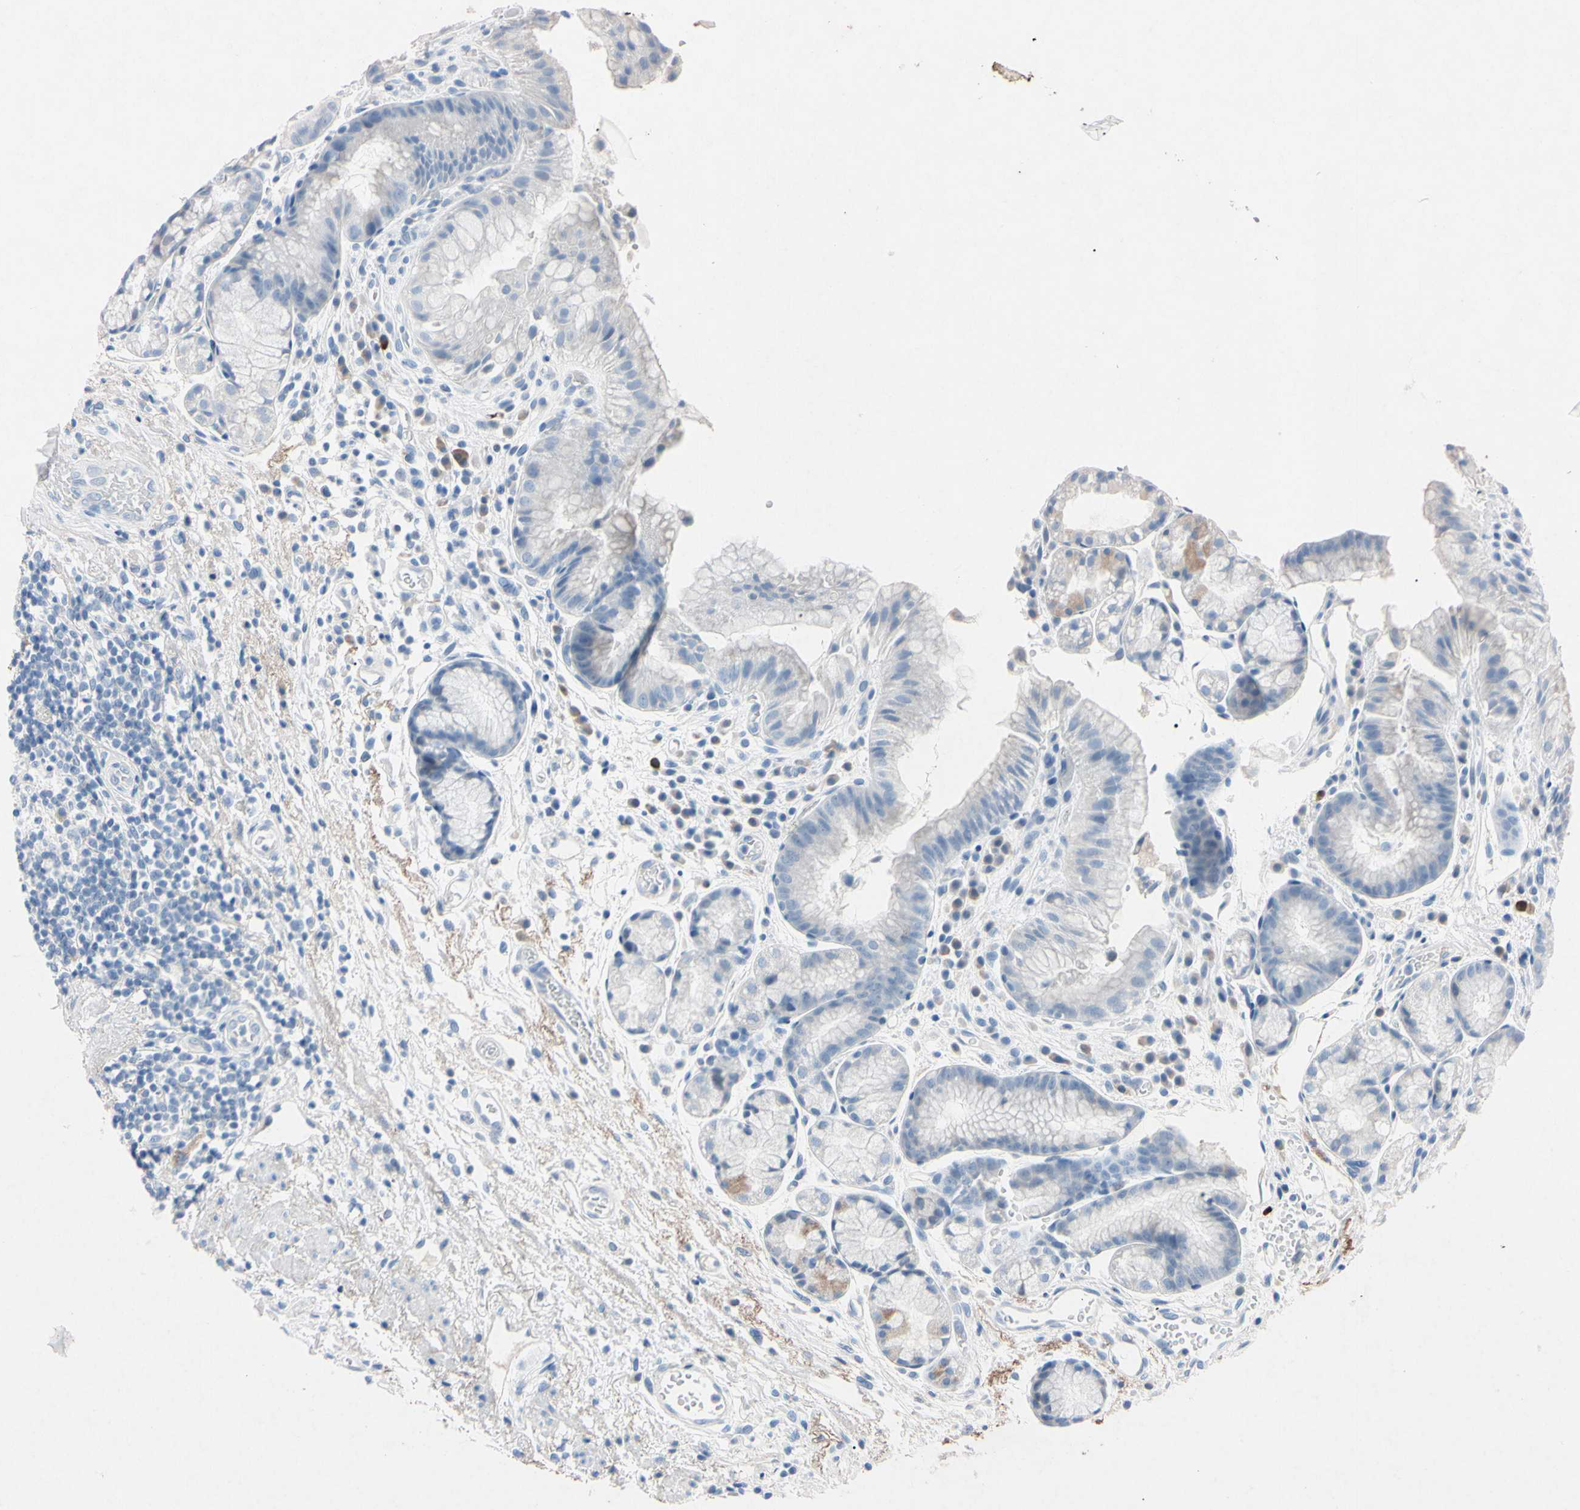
{"staining": {"intensity": "moderate", "quantity": "<25%", "location": "cytoplasmic/membranous"}, "tissue": "stomach", "cell_type": "Glandular cells", "image_type": "normal", "snomed": [{"axis": "morphology", "description": "Normal tissue, NOS"}, {"axis": "topography", "description": "Stomach, upper"}], "caption": "Immunohistochemical staining of normal human stomach displays moderate cytoplasmic/membranous protein staining in approximately <25% of glandular cells. Immunohistochemistry (ihc) stains the protein in brown and the nuclei are stained blue.", "gene": "ELN", "patient": {"sex": "male", "age": 72}}